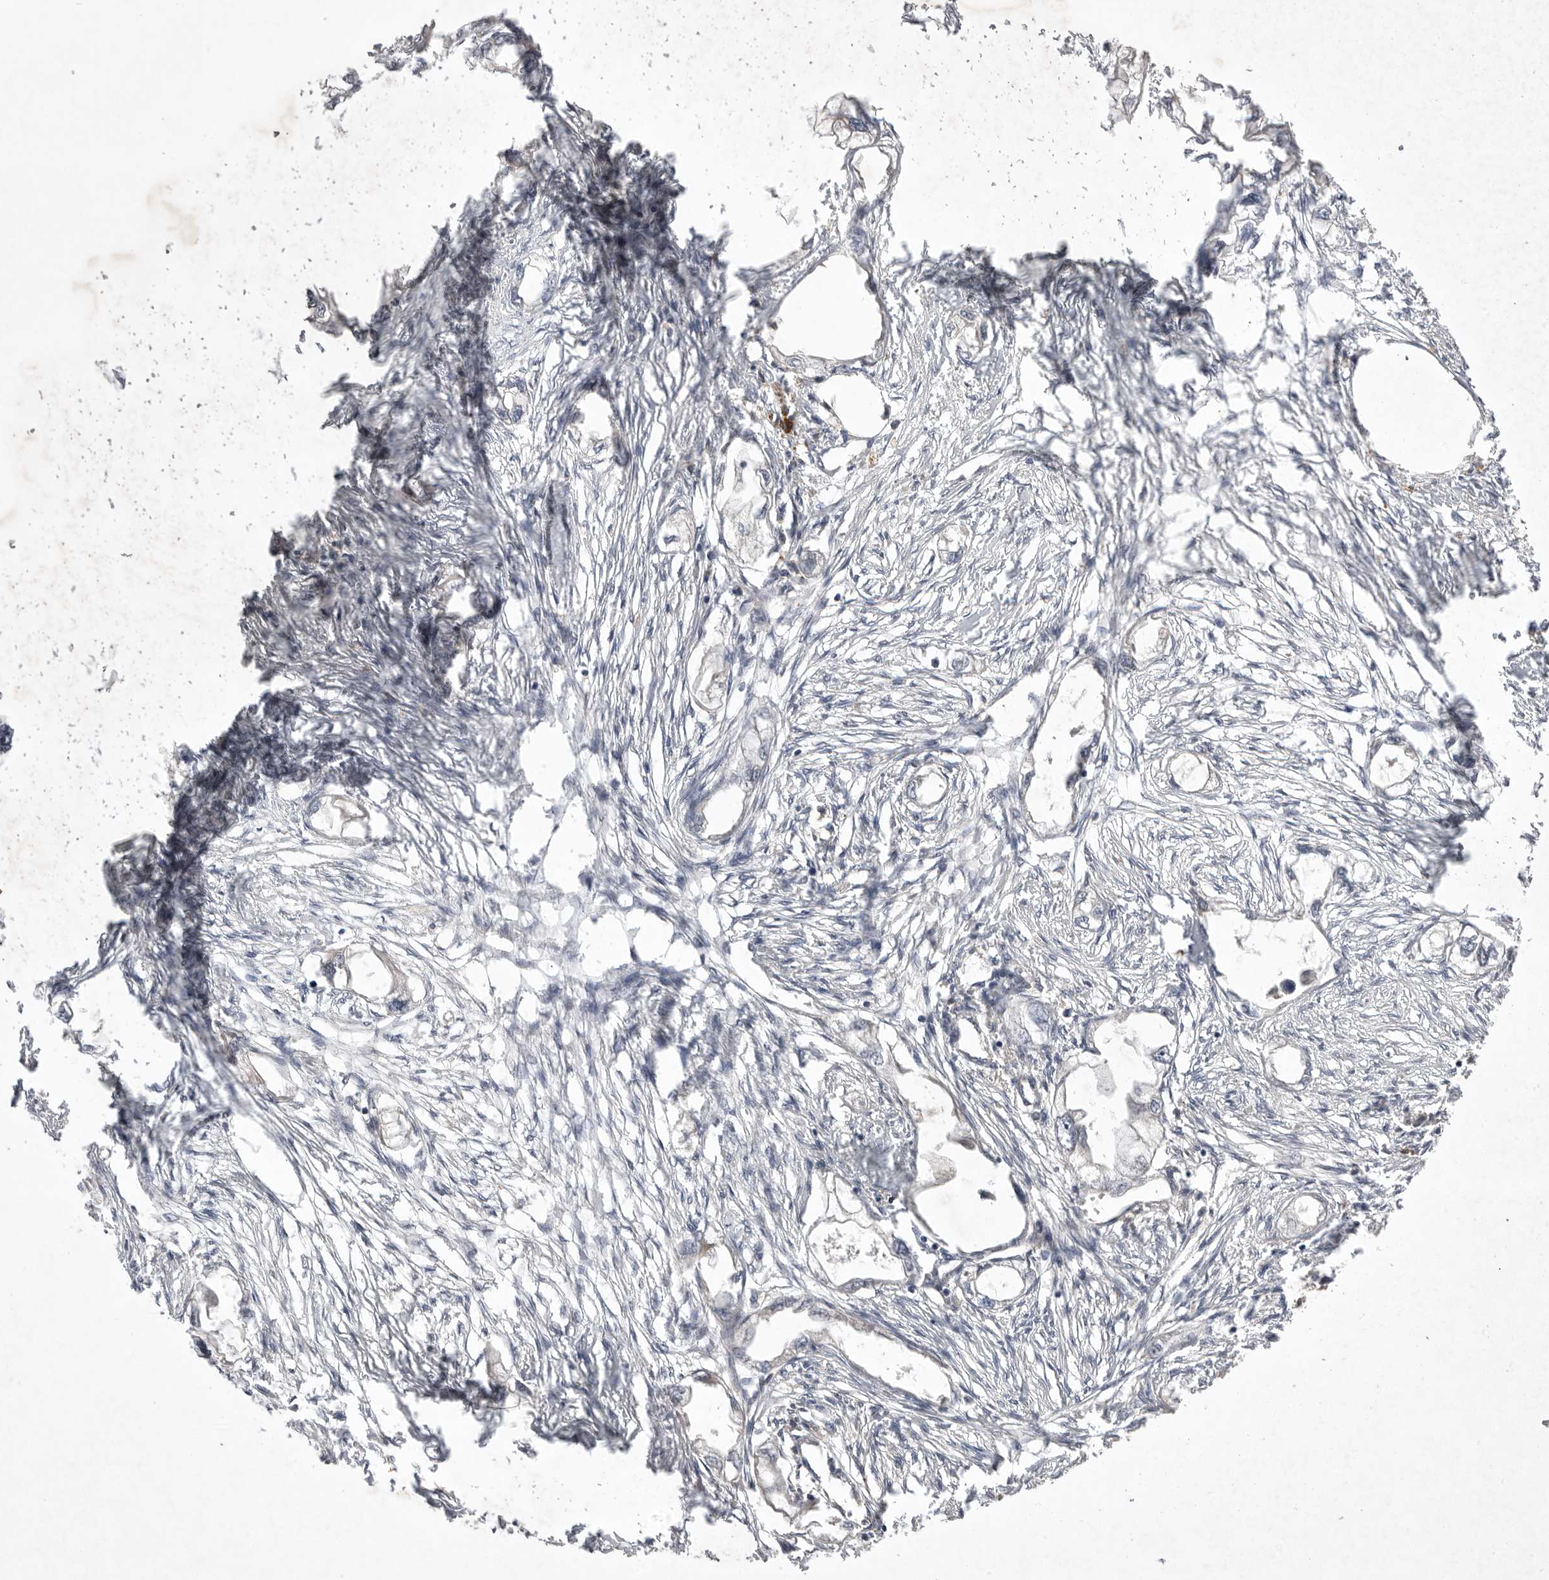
{"staining": {"intensity": "negative", "quantity": "none", "location": "none"}, "tissue": "endometrial cancer", "cell_type": "Tumor cells", "image_type": "cancer", "snomed": [{"axis": "morphology", "description": "Adenocarcinoma, NOS"}, {"axis": "morphology", "description": "Adenocarcinoma, metastatic, NOS"}, {"axis": "topography", "description": "Adipose tissue"}, {"axis": "topography", "description": "Endometrium"}], "caption": "The histopathology image exhibits no significant staining in tumor cells of endometrial adenocarcinoma. (Brightfield microscopy of DAB (3,3'-diaminobenzidine) IHC at high magnification).", "gene": "NRCAM", "patient": {"sex": "female", "age": 67}}